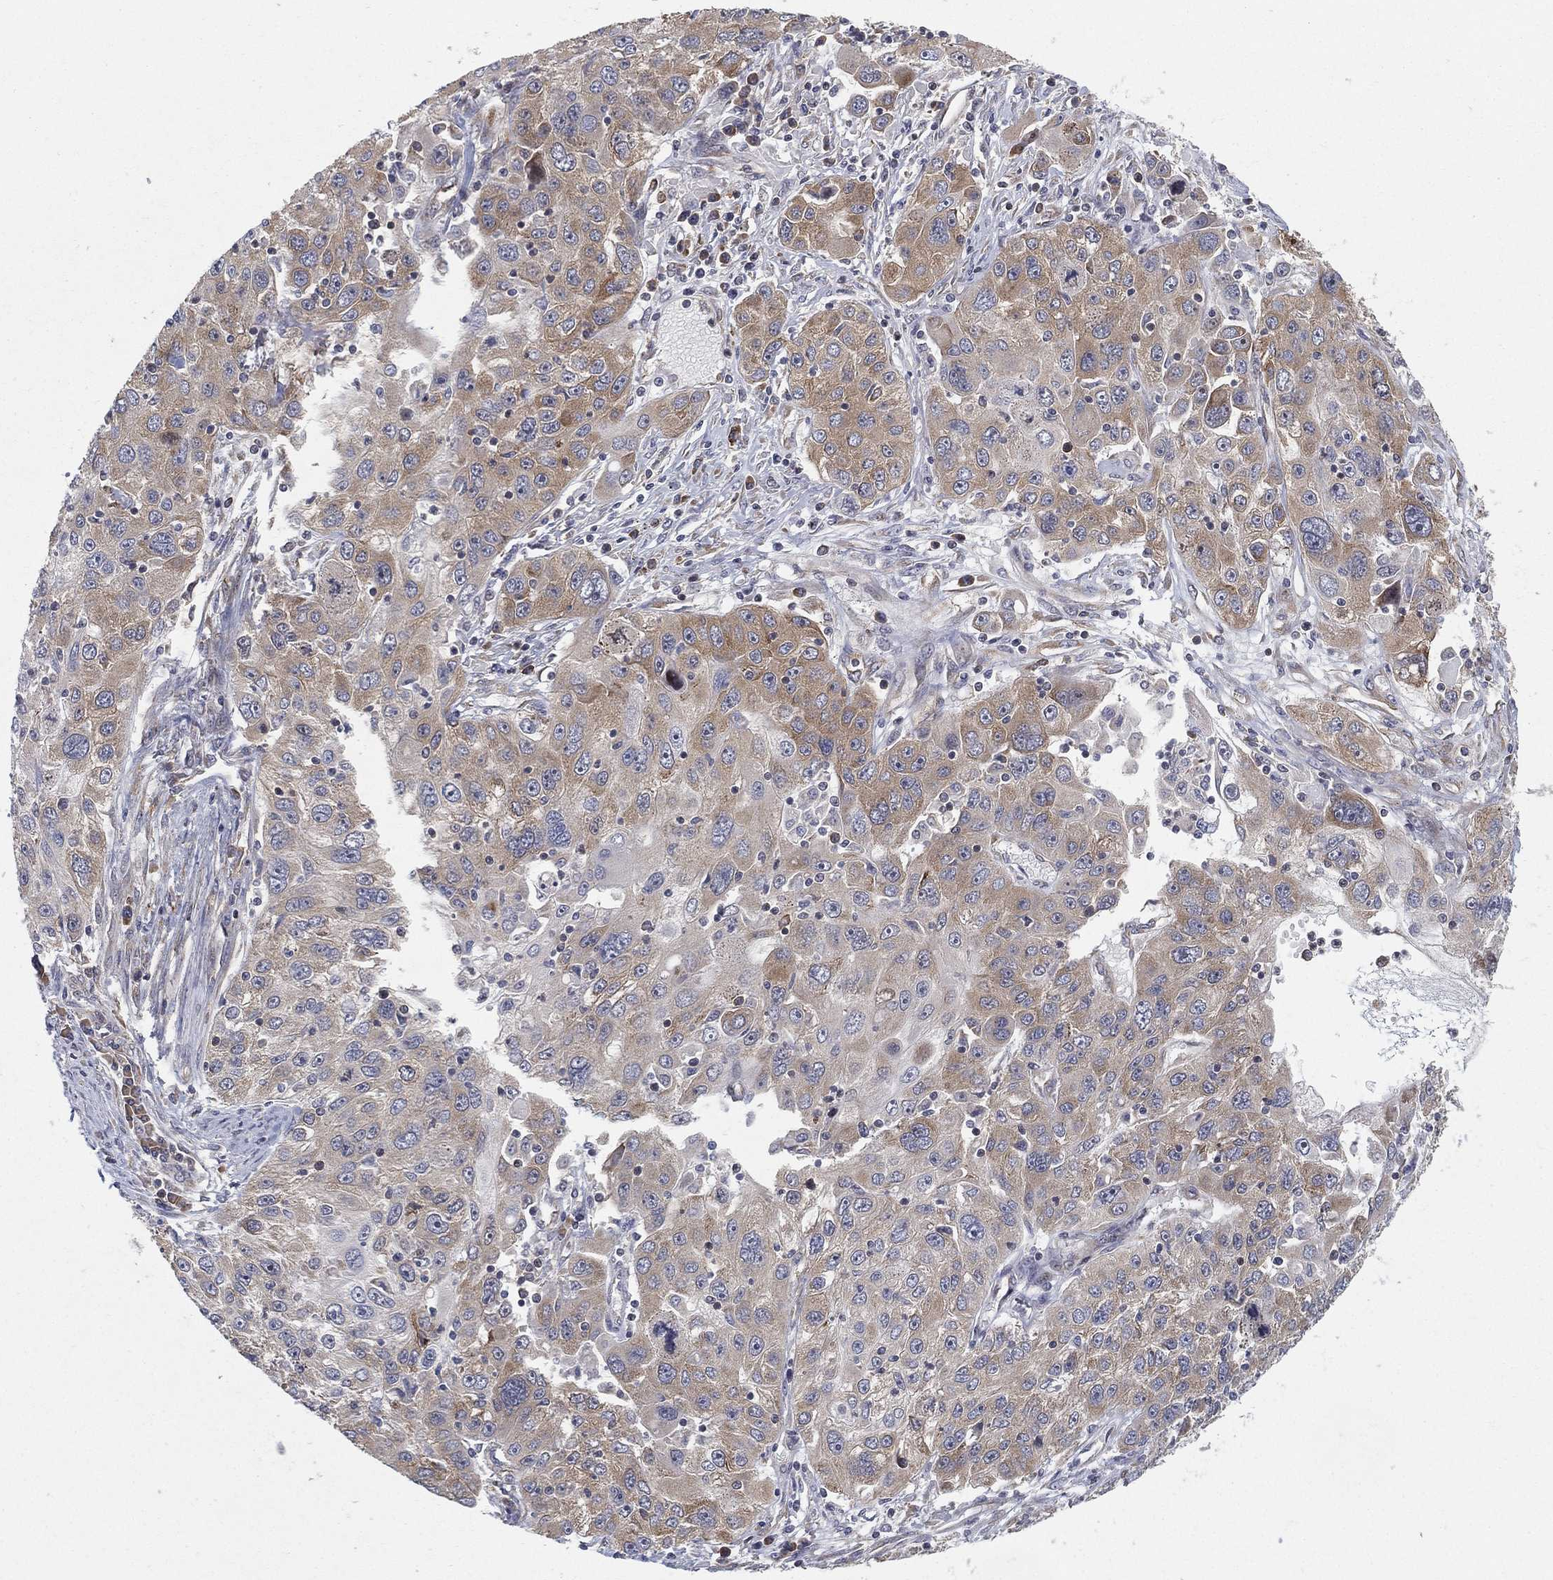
{"staining": {"intensity": "weak", "quantity": "25%-75%", "location": "cytoplasmic/membranous"}, "tissue": "stomach cancer", "cell_type": "Tumor cells", "image_type": "cancer", "snomed": [{"axis": "morphology", "description": "Adenocarcinoma, NOS"}, {"axis": "topography", "description": "Stomach"}], "caption": "IHC staining of stomach adenocarcinoma, which shows low levels of weak cytoplasmic/membranous staining in approximately 25%-75% of tumor cells indicating weak cytoplasmic/membranous protein positivity. The staining was performed using DAB (brown) for protein detection and nuclei were counterstained in hematoxylin (blue).", "gene": "TMTC4", "patient": {"sex": "male", "age": 56}}